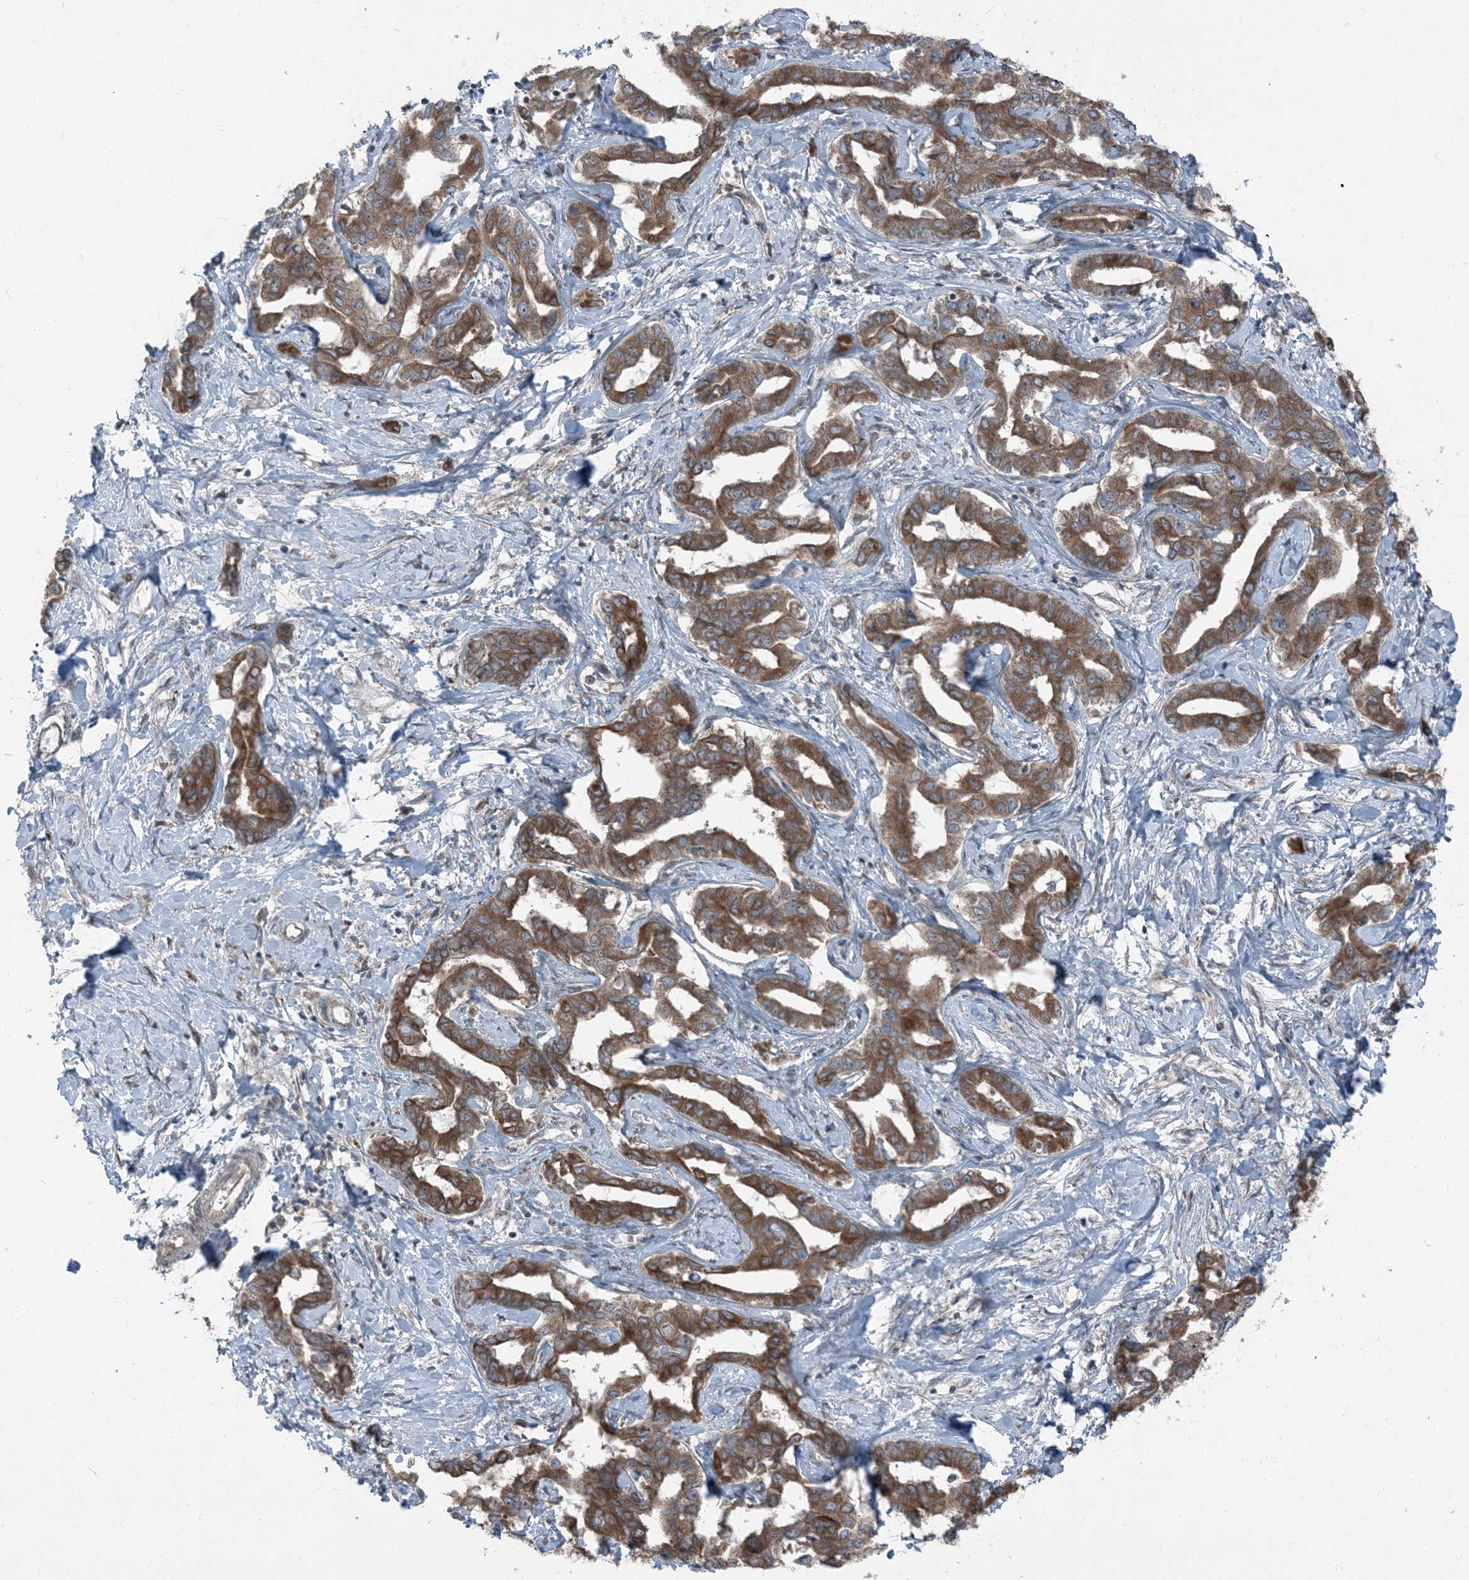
{"staining": {"intensity": "moderate", "quantity": ">75%", "location": "cytoplasmic/membranous"}, "tissue": "liver cancer", "cell_type": "Tumor cells", "image_type": "cancer", "snomed": [{"axis": "morphology", "description": "Cholangiocarcinoma"}, {"axis": "topography", "description": "Liver"}], "caption": "This photomicrograph shows cholangiocarcinoma (liver) stained with immunohistochemistry to label a protein in brown. The cytoplasmic/membranous of tumor cells show moderate positivity for the protein. Nuclei are counter-stained blue.", "gene": "RAB3GAP1", "patient": {"sex": "male", "age": 59}}